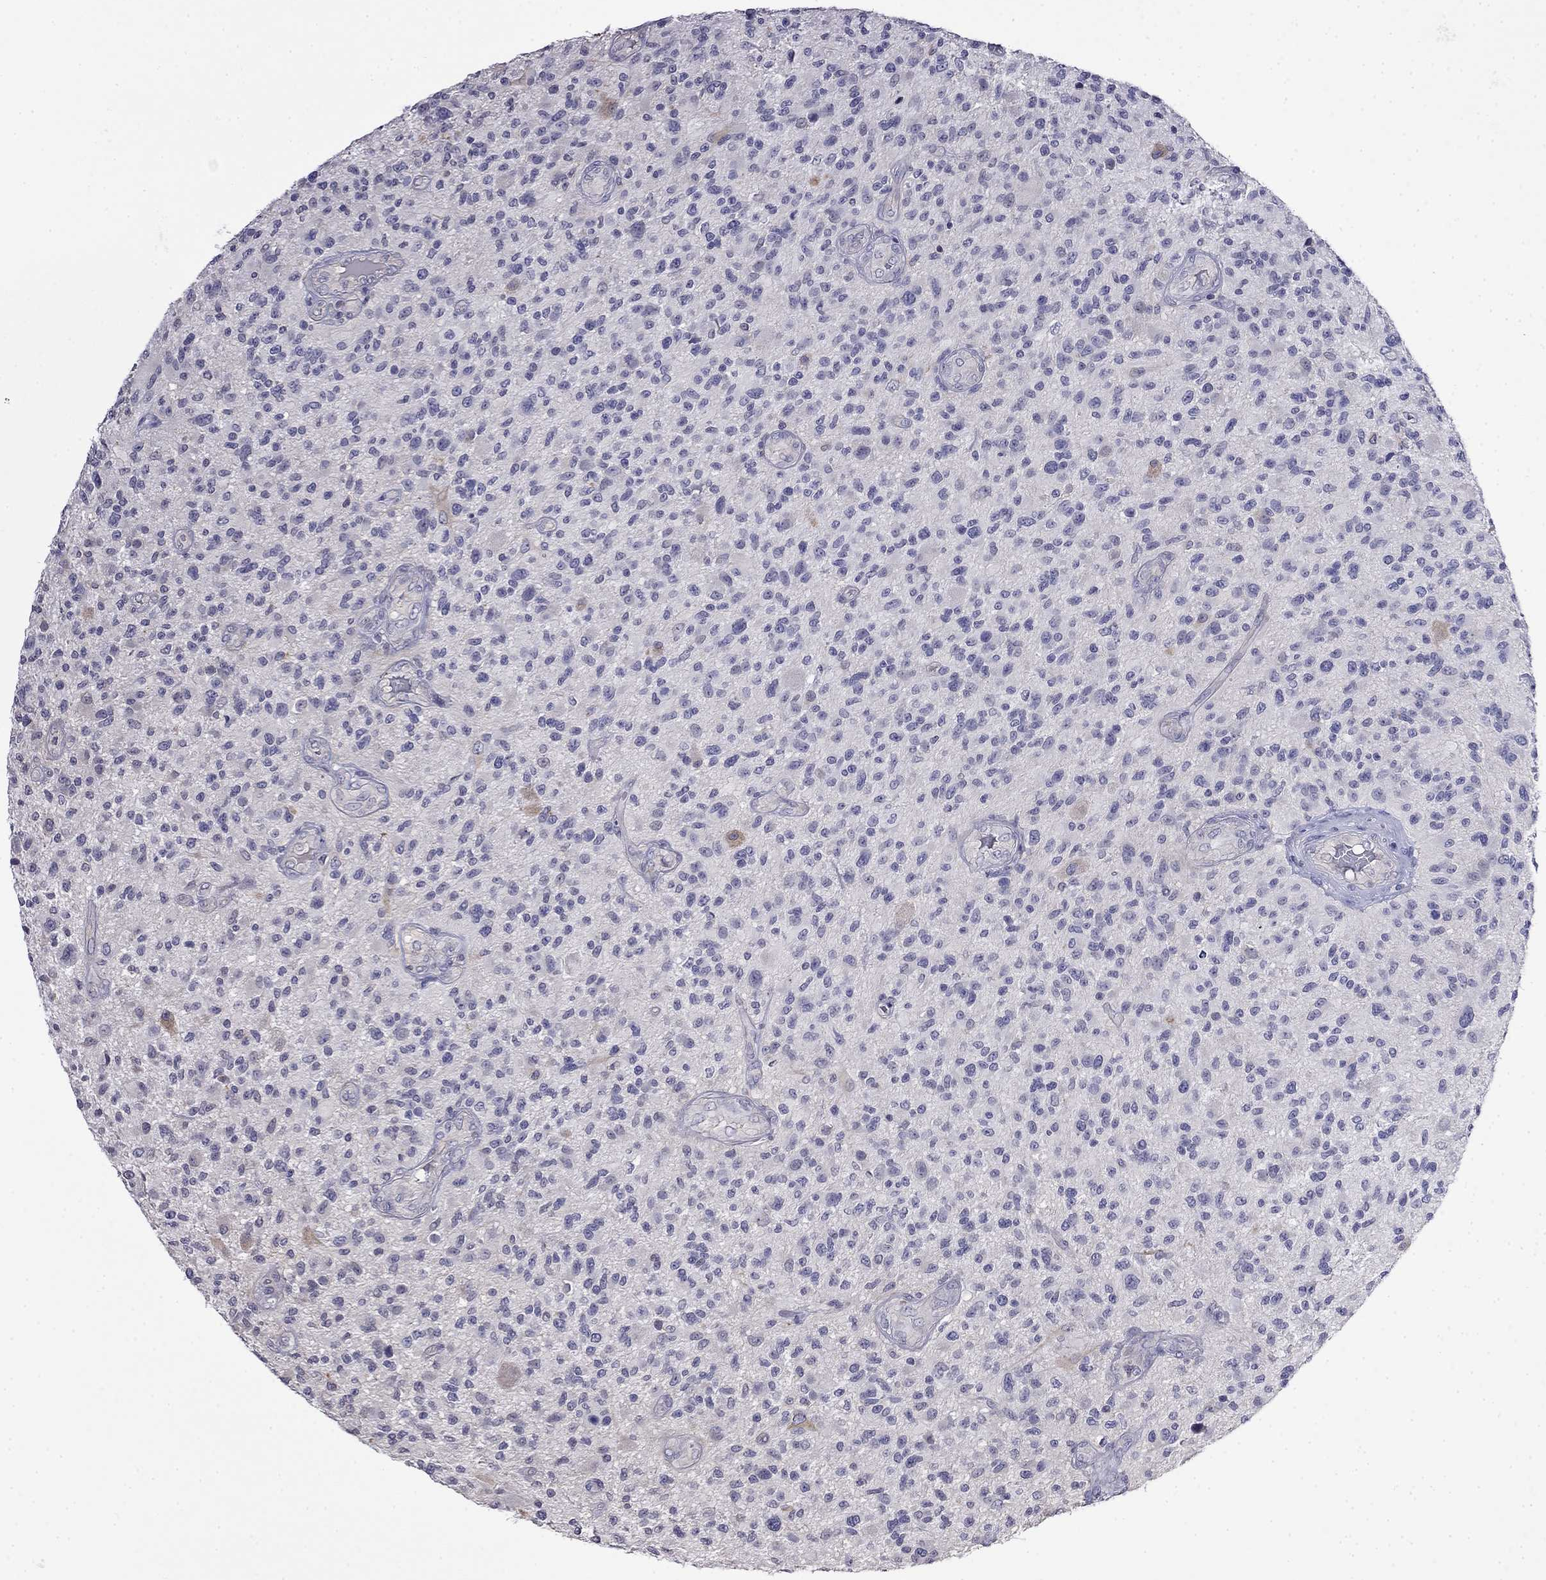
{"staining": {"intensity": "negative", "quantity": "none", "location": "none"}, "tissue": "glioma", "cell_type": "Tumor cells", "image_type": "cancer", "snomed": [{"axis": "morphology", "description": "Glioma, malignant, High grade"}, {"axis": "topography", "description": "Brain"}], "caption": "Glioma was stained to show a protein in brown. There is no significant expression in tumor cells. Brightfield microscopy of immunohistochemistry stained with DAB (3,3'-diaminobenzidine) (brown) and hematoxylin (blue), captured at high magnification.", "gene": "GUCA1B", "patient": {"sex": "male", "age": 47}}